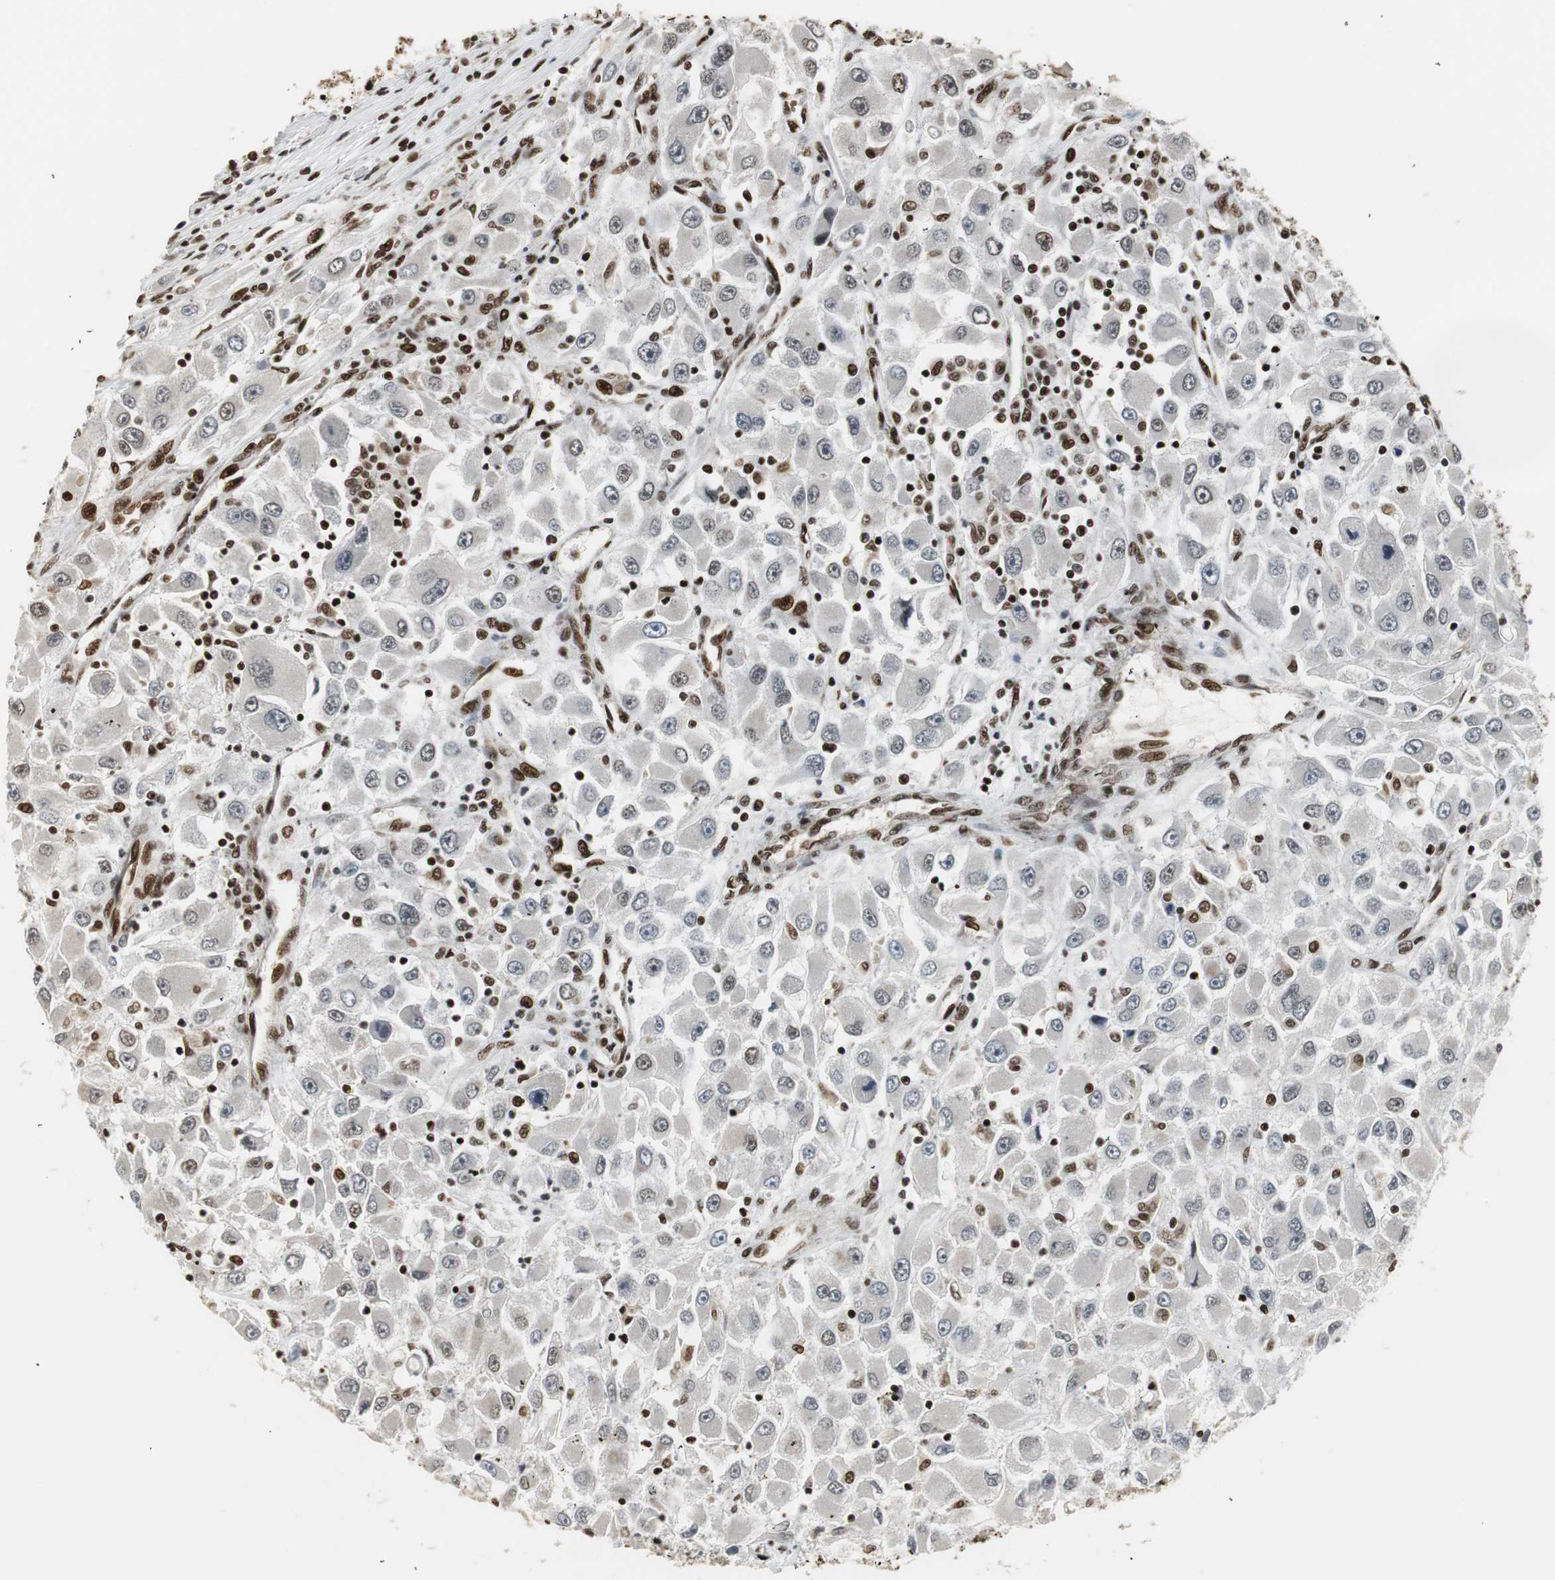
{"staining": {"intensity": "strong", "quantity": "25%-75%", "location": "nuclear"}, "tissue": "renal cancer", "cell_type": "Tumor cells", "image_type": "cancer", "snomed": [{"axis": "morphology", "description": "Adenocarcinoma, NOS"}, {"axis": "topography", "description": "Kidney"}], "caption": "Strong nuclear protein staining is present in approximately 25%-75% of tumor cells in renal cancer (adenocarcinoma).", "gene": "PARN", "patient": {"sex": "female", "age": 52}}